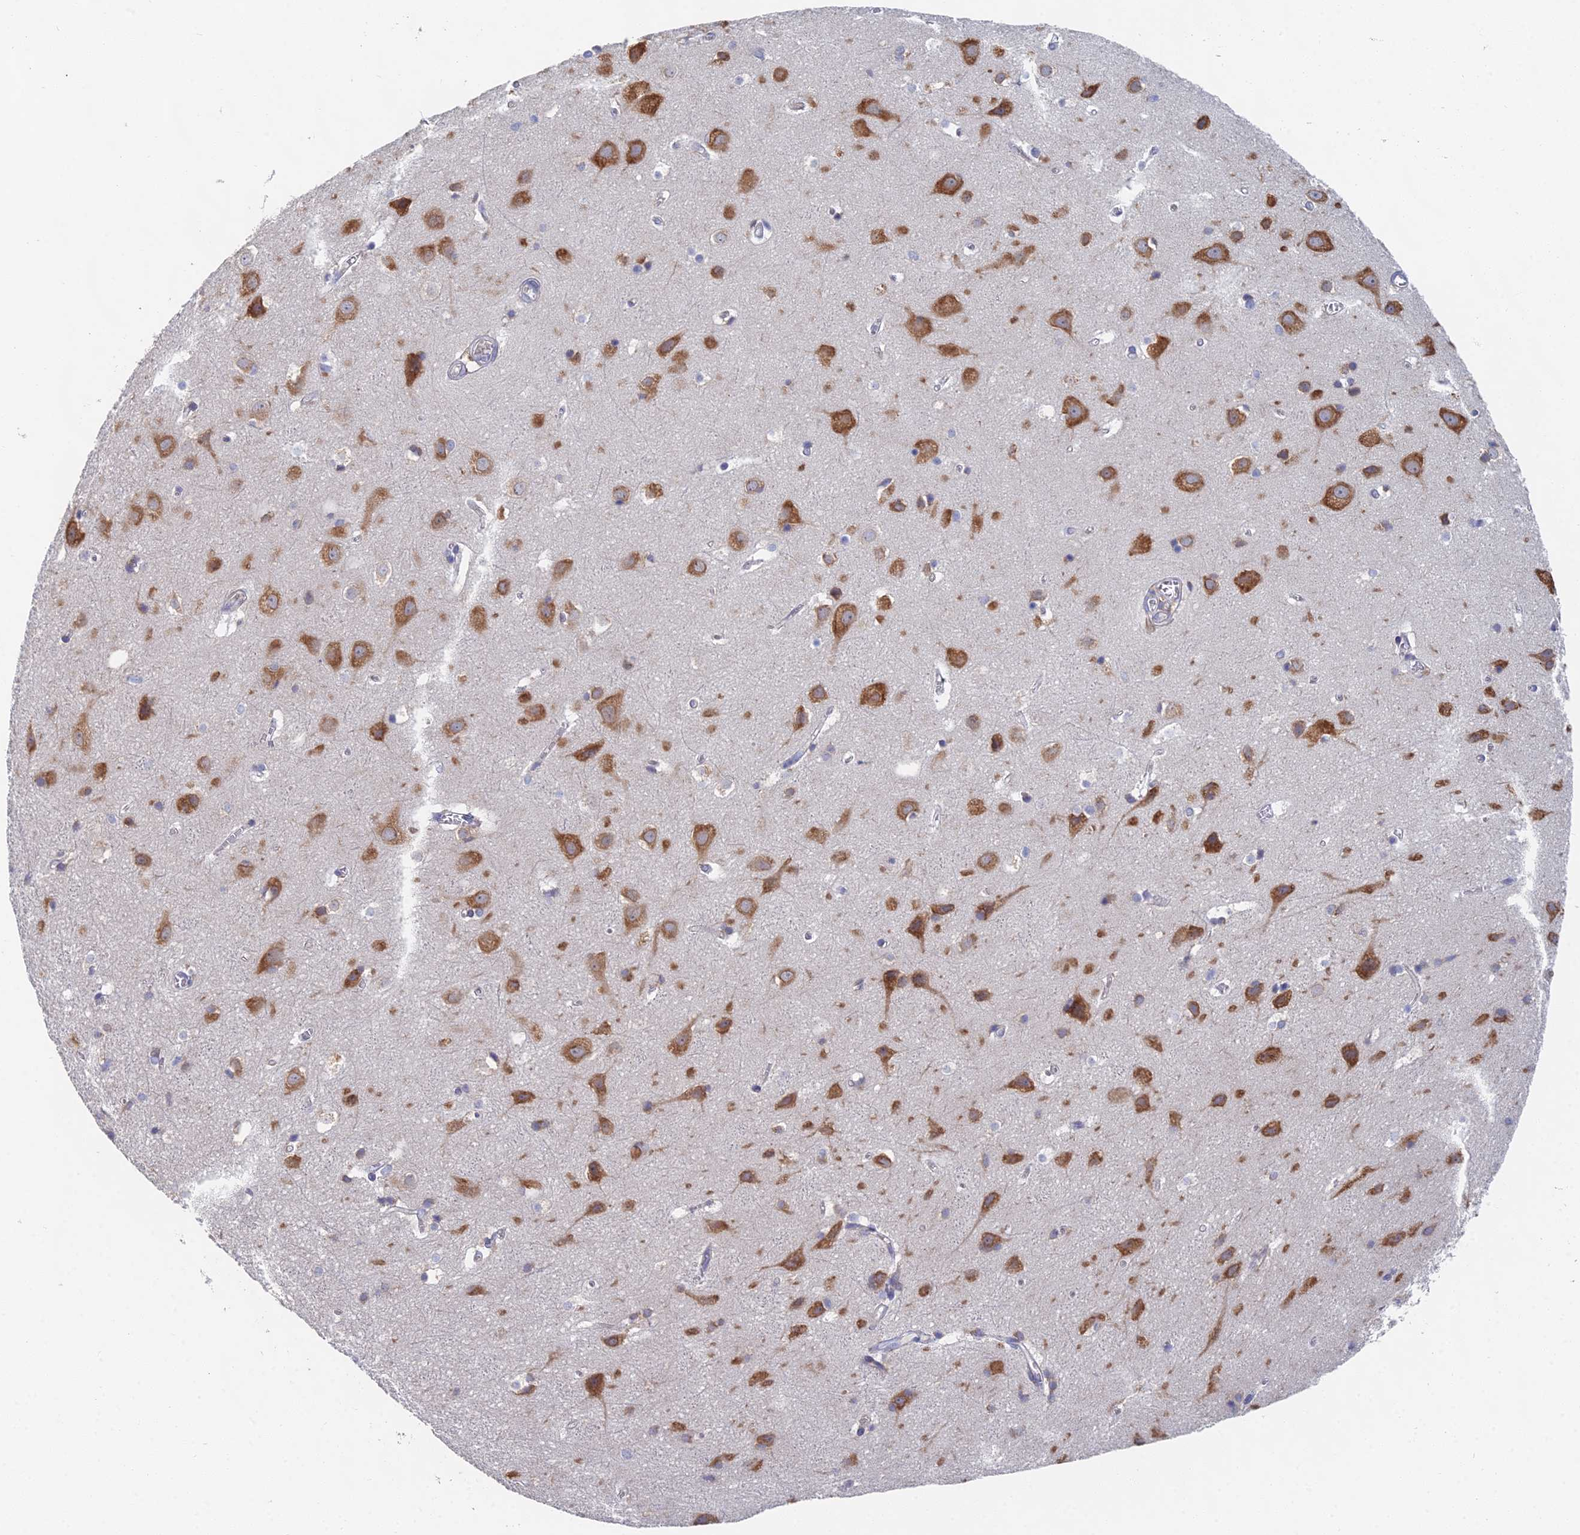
{"staining": {"intensity": "negative", "quantity": "none", "location": "none"}, "tissue": "cerebral cortex", "cell_type": "Endothelial cells", "image_type": "normal", "snomed": [{"axis": "morphology", "description": "Normal tissue, NOS"}, {"axis": "topography", "description": "Cerebral cortex"}], "caption": "There is no significant positivity in endothelial cells of cerebral cortex. The staining is performed using DAB (3,3'-diaminobenzidine) brown chromogen with nuclei counter-stained in using hematoxylin.", "gene": "ELOF1", "patient": {"sex": "male", "age": 54}}